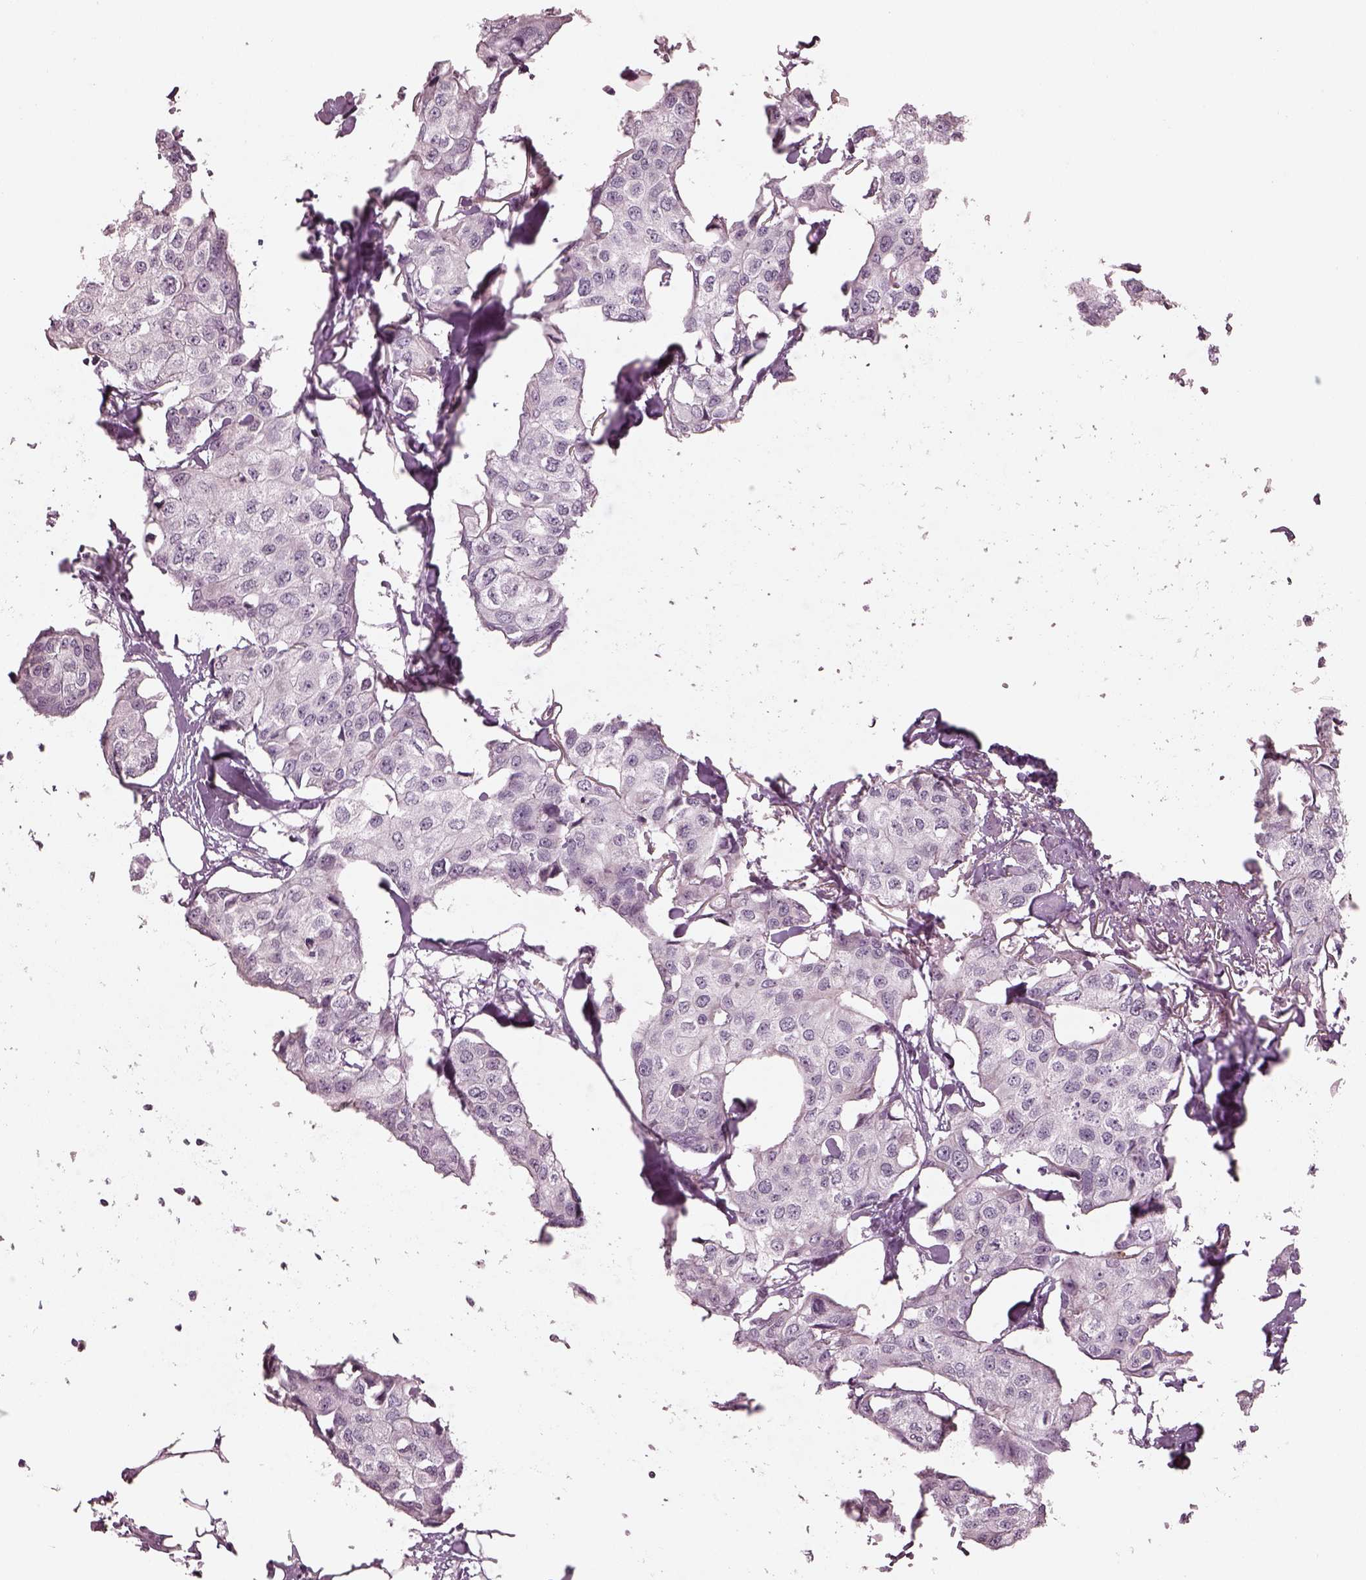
{"staining": {"intensity": "negative", "quantity": "none", "location": "none"}, "tissue": "breast cancer", "cell_type": "Tumor cells", "image_type": "cancer", "snomed": [{"axis": "morphology", "description": "Duct carcinoma"}, {"axis": "topography", "description": "Breast"}], "caption": "DAB immunohistochemical staining of human invasive ductal carcinoma (breast) demonstrates no significant staining in tumor cells. (Immunohistochemistry, brightfield microscopy, high magnification).", "gene": "TLX3", "patient": {"sex": "female", "age": 80}}